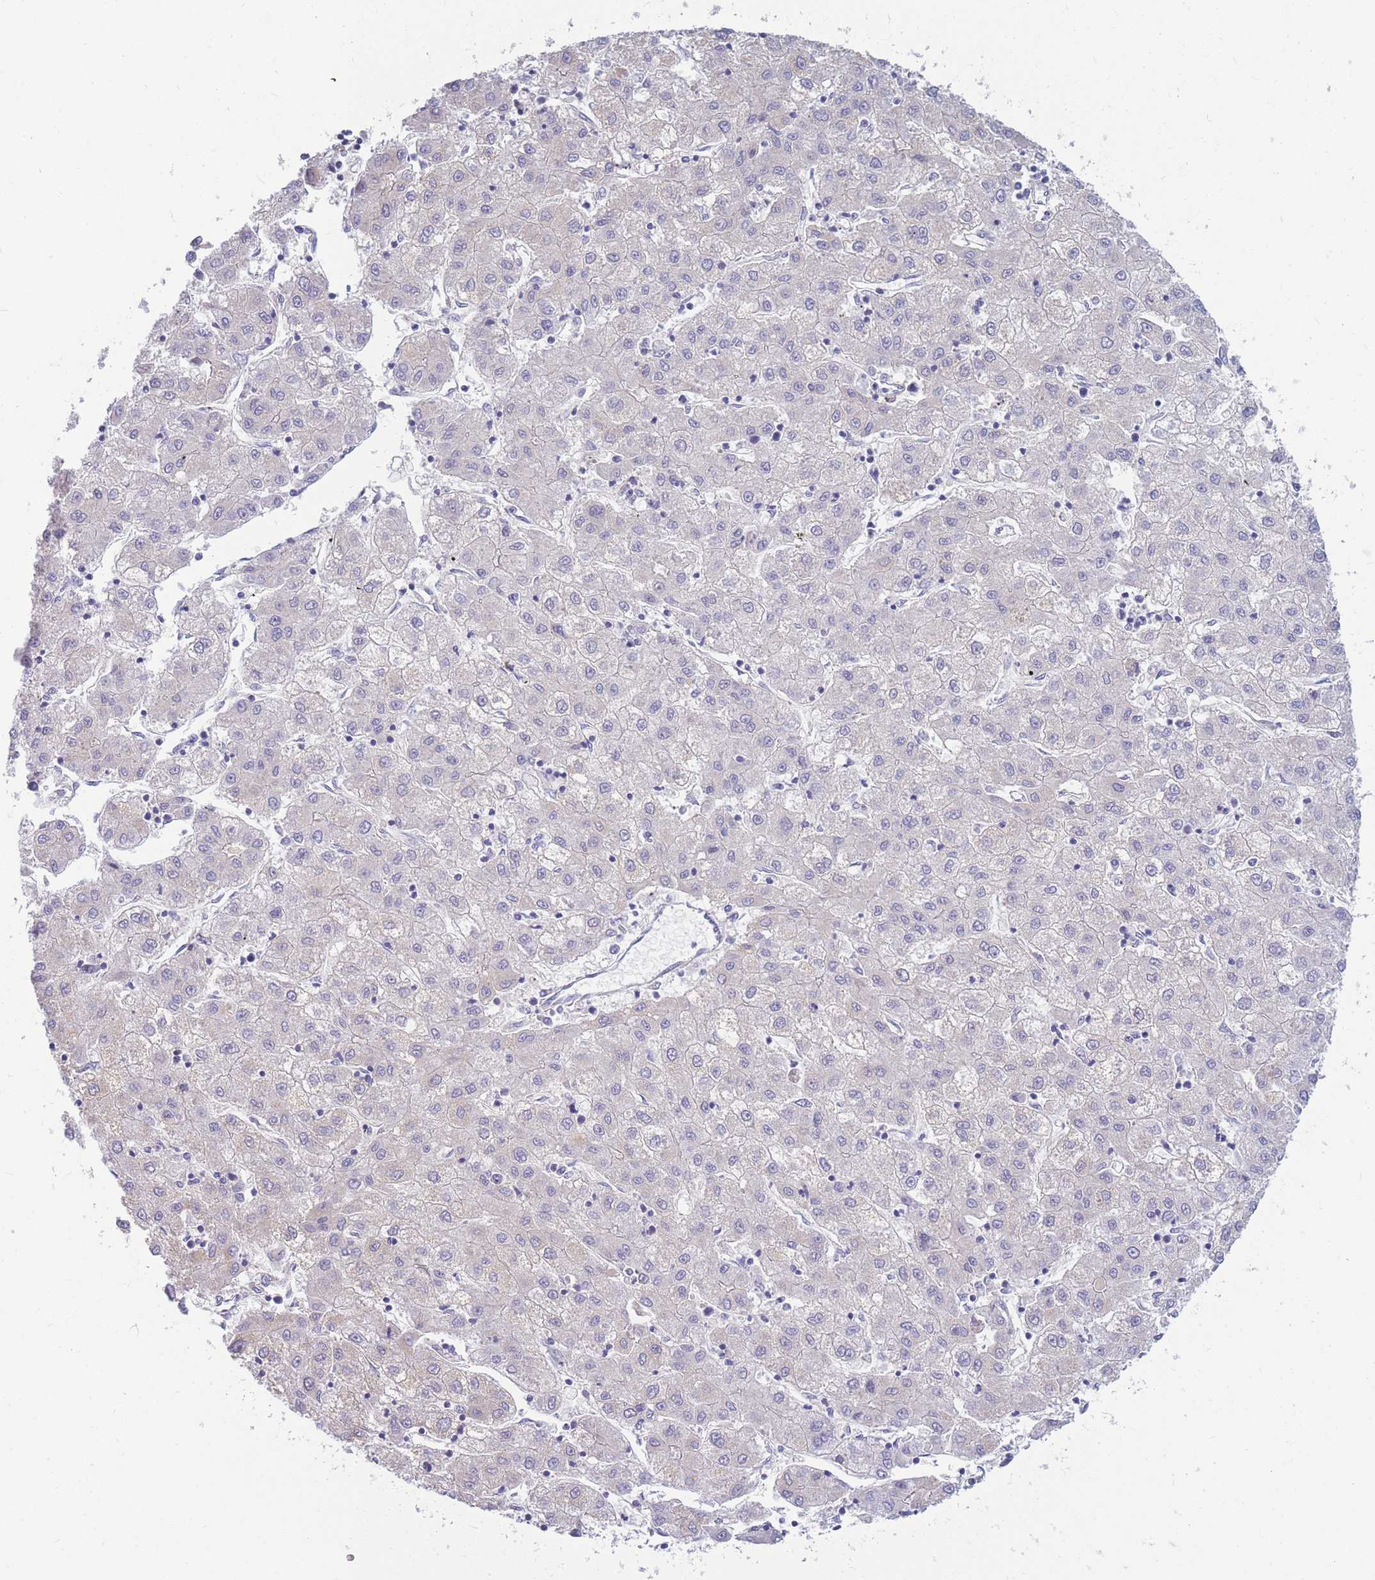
{"staining": {"intensity": "negative", "quantity": "none", "location": "none"}, "tissue": "liver cancer", "cell_type": "Tumor cells", "image_type": "cancer", "snomed": [{"axis": "morphology", "description": "Carcinoma, Hepatocellular, NOS"}, {"axis": "topography", "description": "Liver"}], "caption": "High magnification brightfield microscopy of liver cancer (hepatocellular carcinoma) stained with DAB (3,3'-diaminobenzidine) (brown) and counterstained with hematoxylin (blue): tumor cells show no significant staining.", "gene": "DHRS11", "patient": {"sex": "male", "age": 72}}